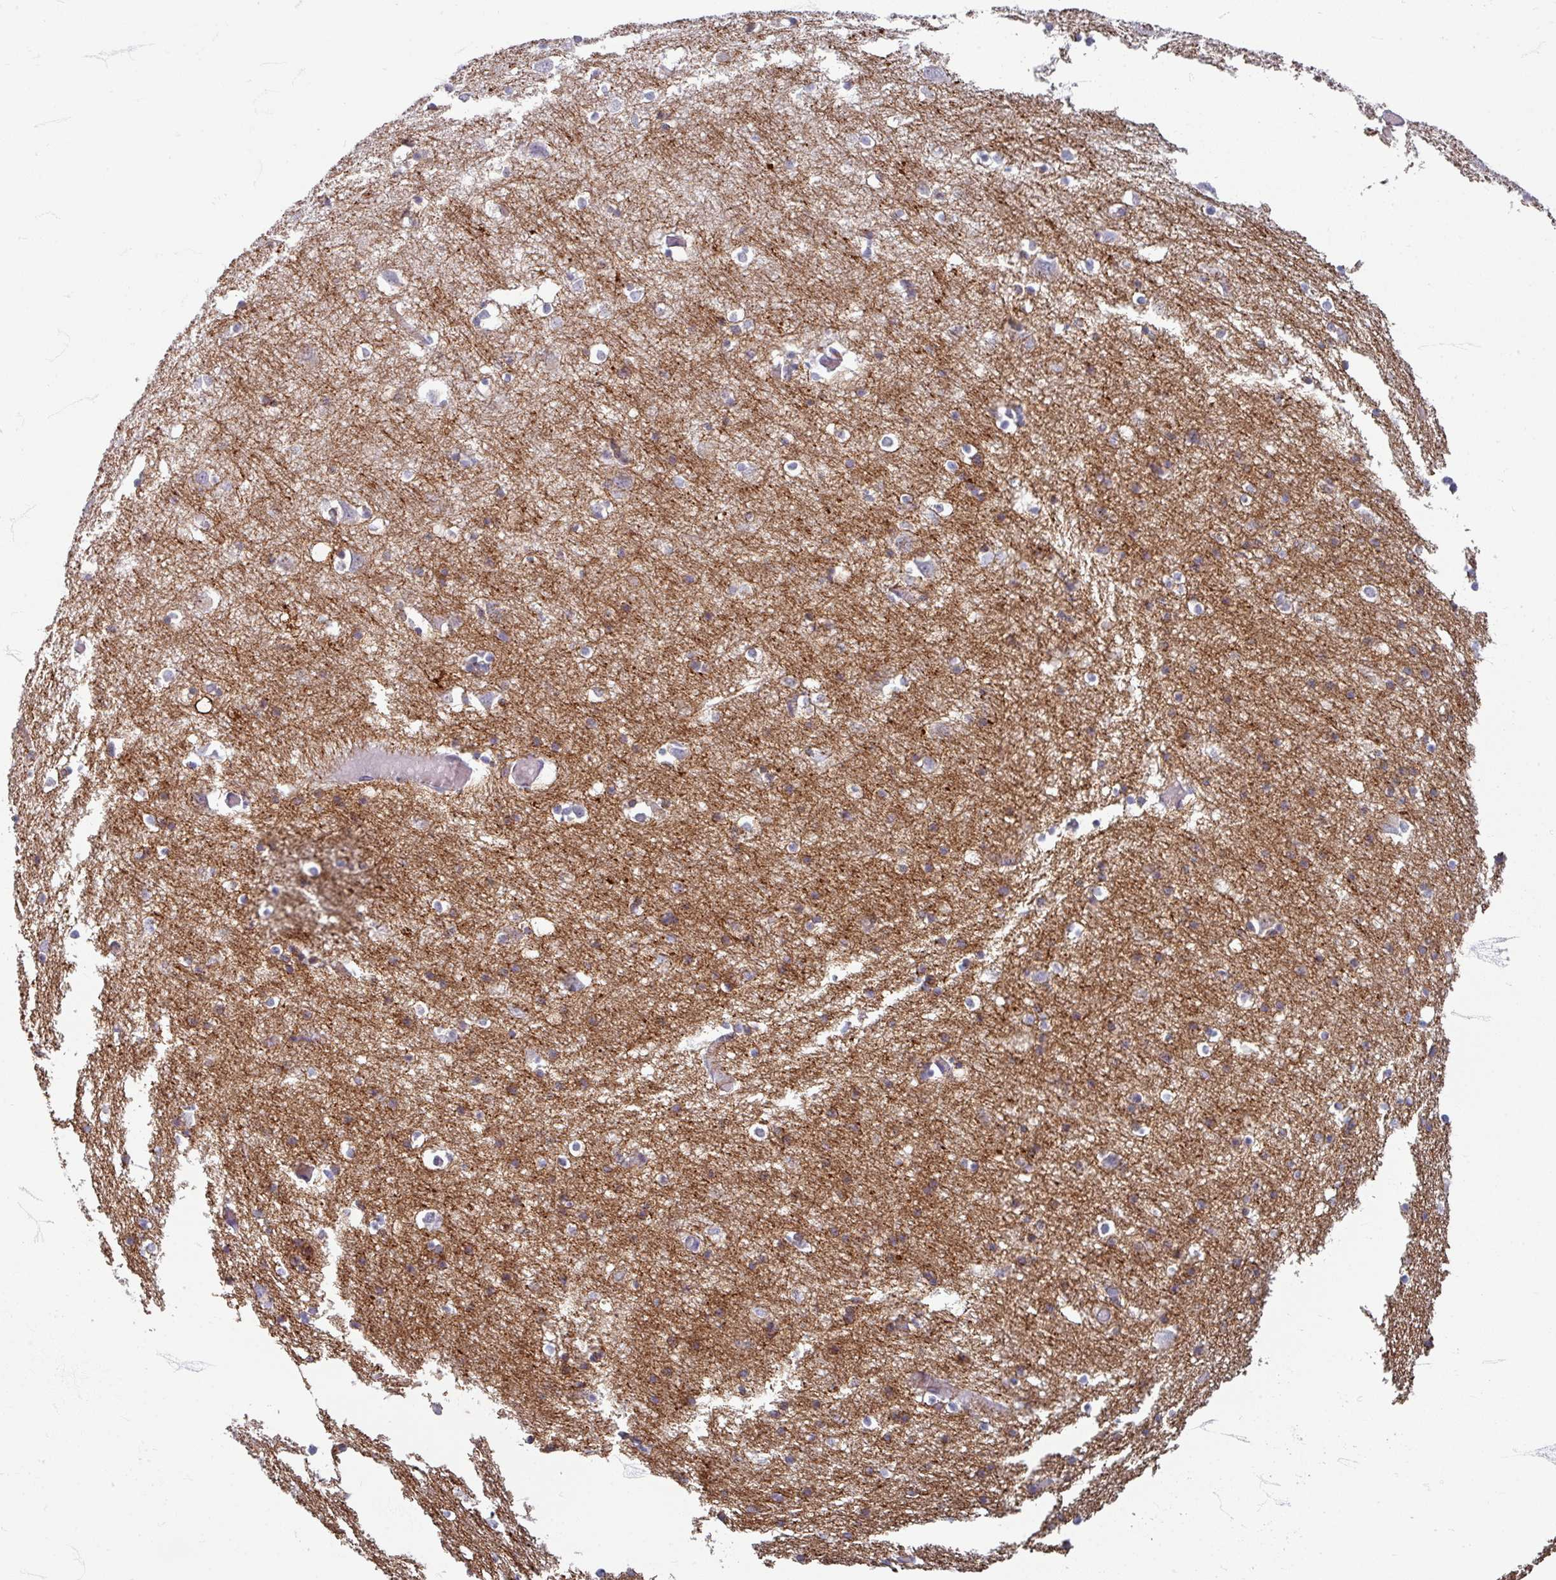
{"staining": {"intensity": "negative", "quantity": "none", "location": "none"}, "tissue": "cerebral cortex", "cell_type": "Endothelial cells", "image_type": "normal", "snomed": [{"axis": "morphology", "description": "Normal tissue, NOS"}, {"axis": "topography", "description": "Cerebral cortex"}], "caption": "An immunohistochemistry histopathology image of unremarkable cerebral cortex is shown. There is no staining in endothelial cells of cerebral cortex.", "gene": "ZNF878", "patient": {"sex": "male", "age": 70}}